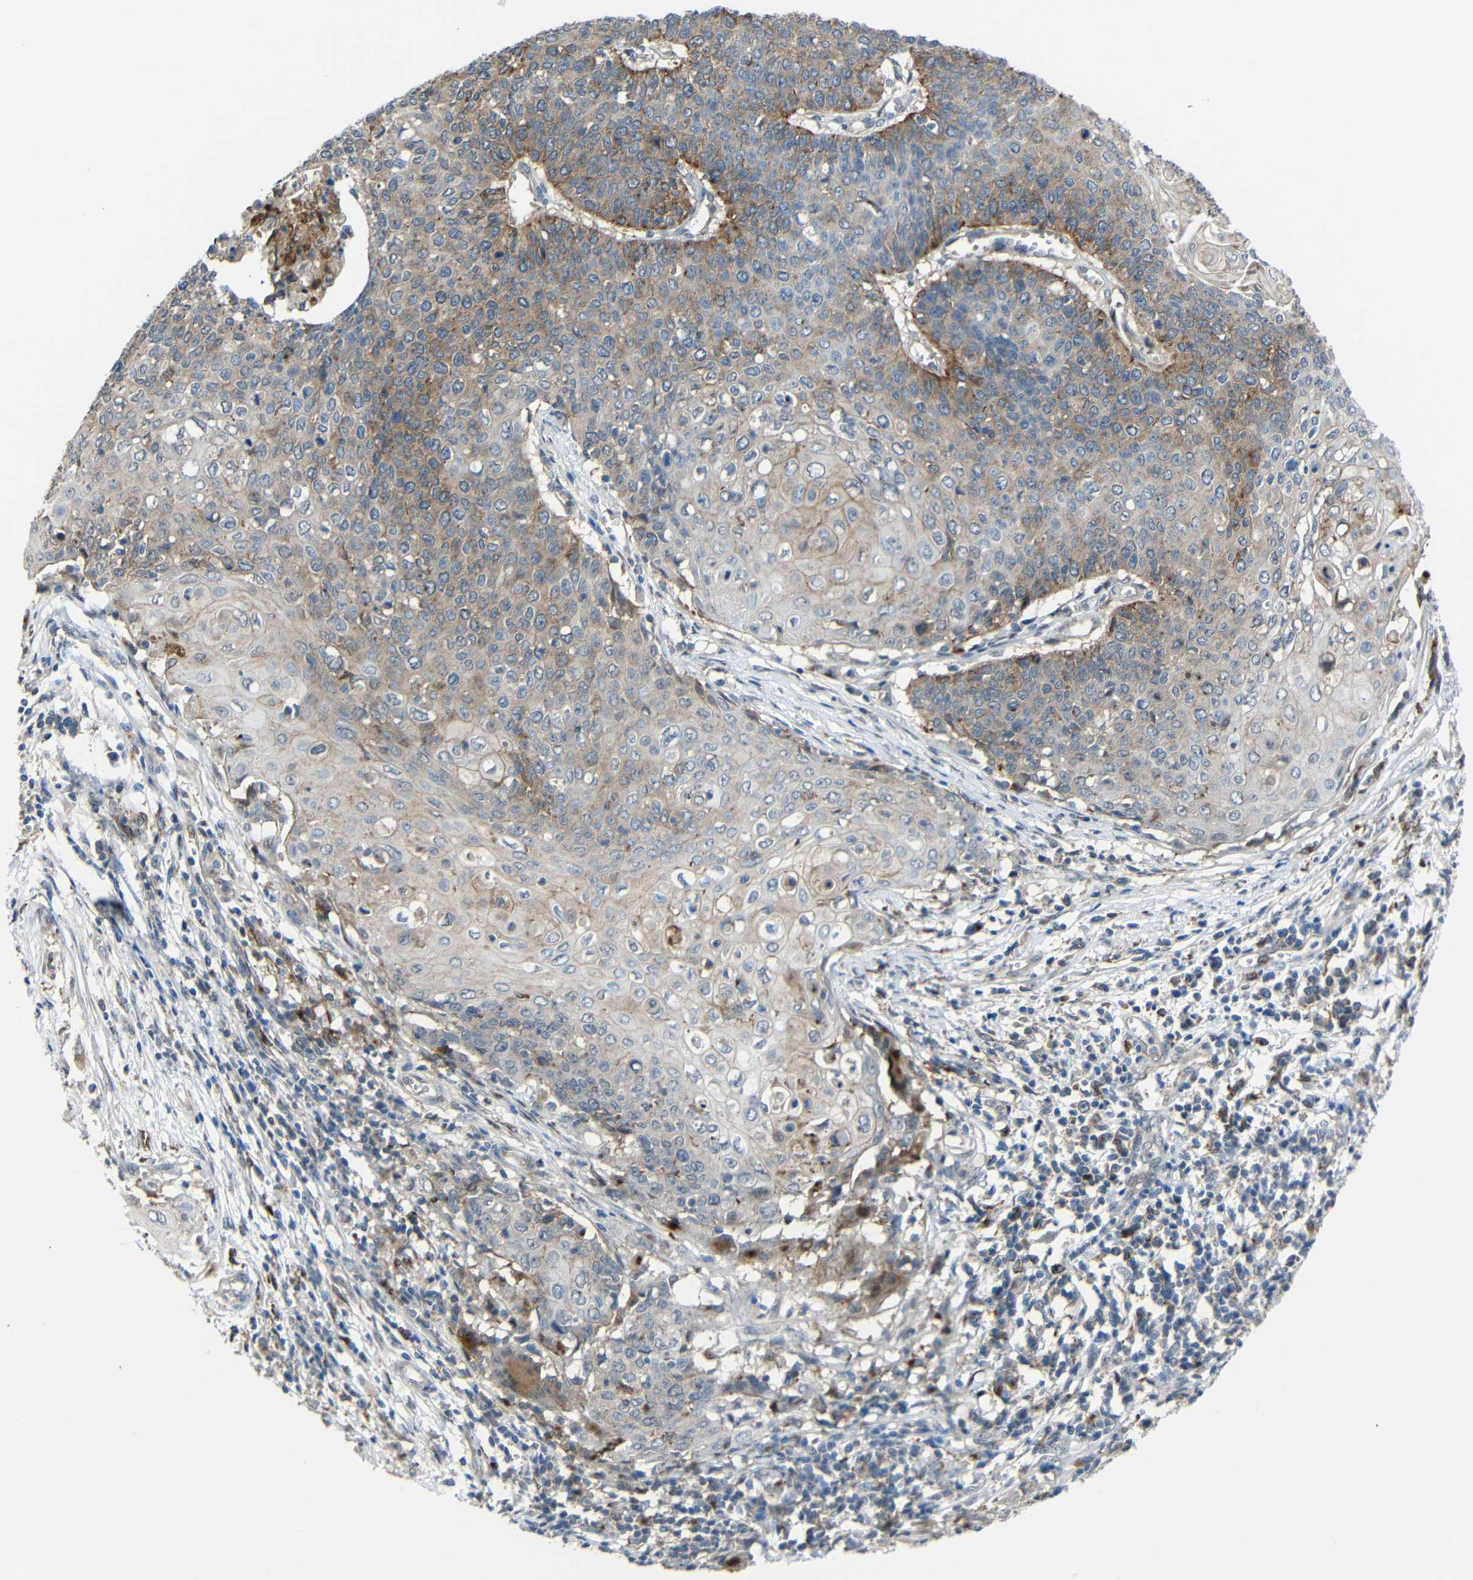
{"staining": {"intensity": "moderate", "quantity": "25%-75%", "location": "cytoplasmic/membranous"}, "tissue": "cervical cancer", "cell_type": "Tumor cells", "image_type": "cancer", "snomed": [{"axis": "morphology", "description": "Squamous cell carcinoma, NOS"}, {"axis": "topography", "description": "Cervix"}], "caption": "A brown stain labels moderate cytoplasmic/membranous expression of a protein in human cervical squamous cell carcinoma tumor cells.", "gene": "DNAJC5", "patient": {"sex": "female", "age": 39}}